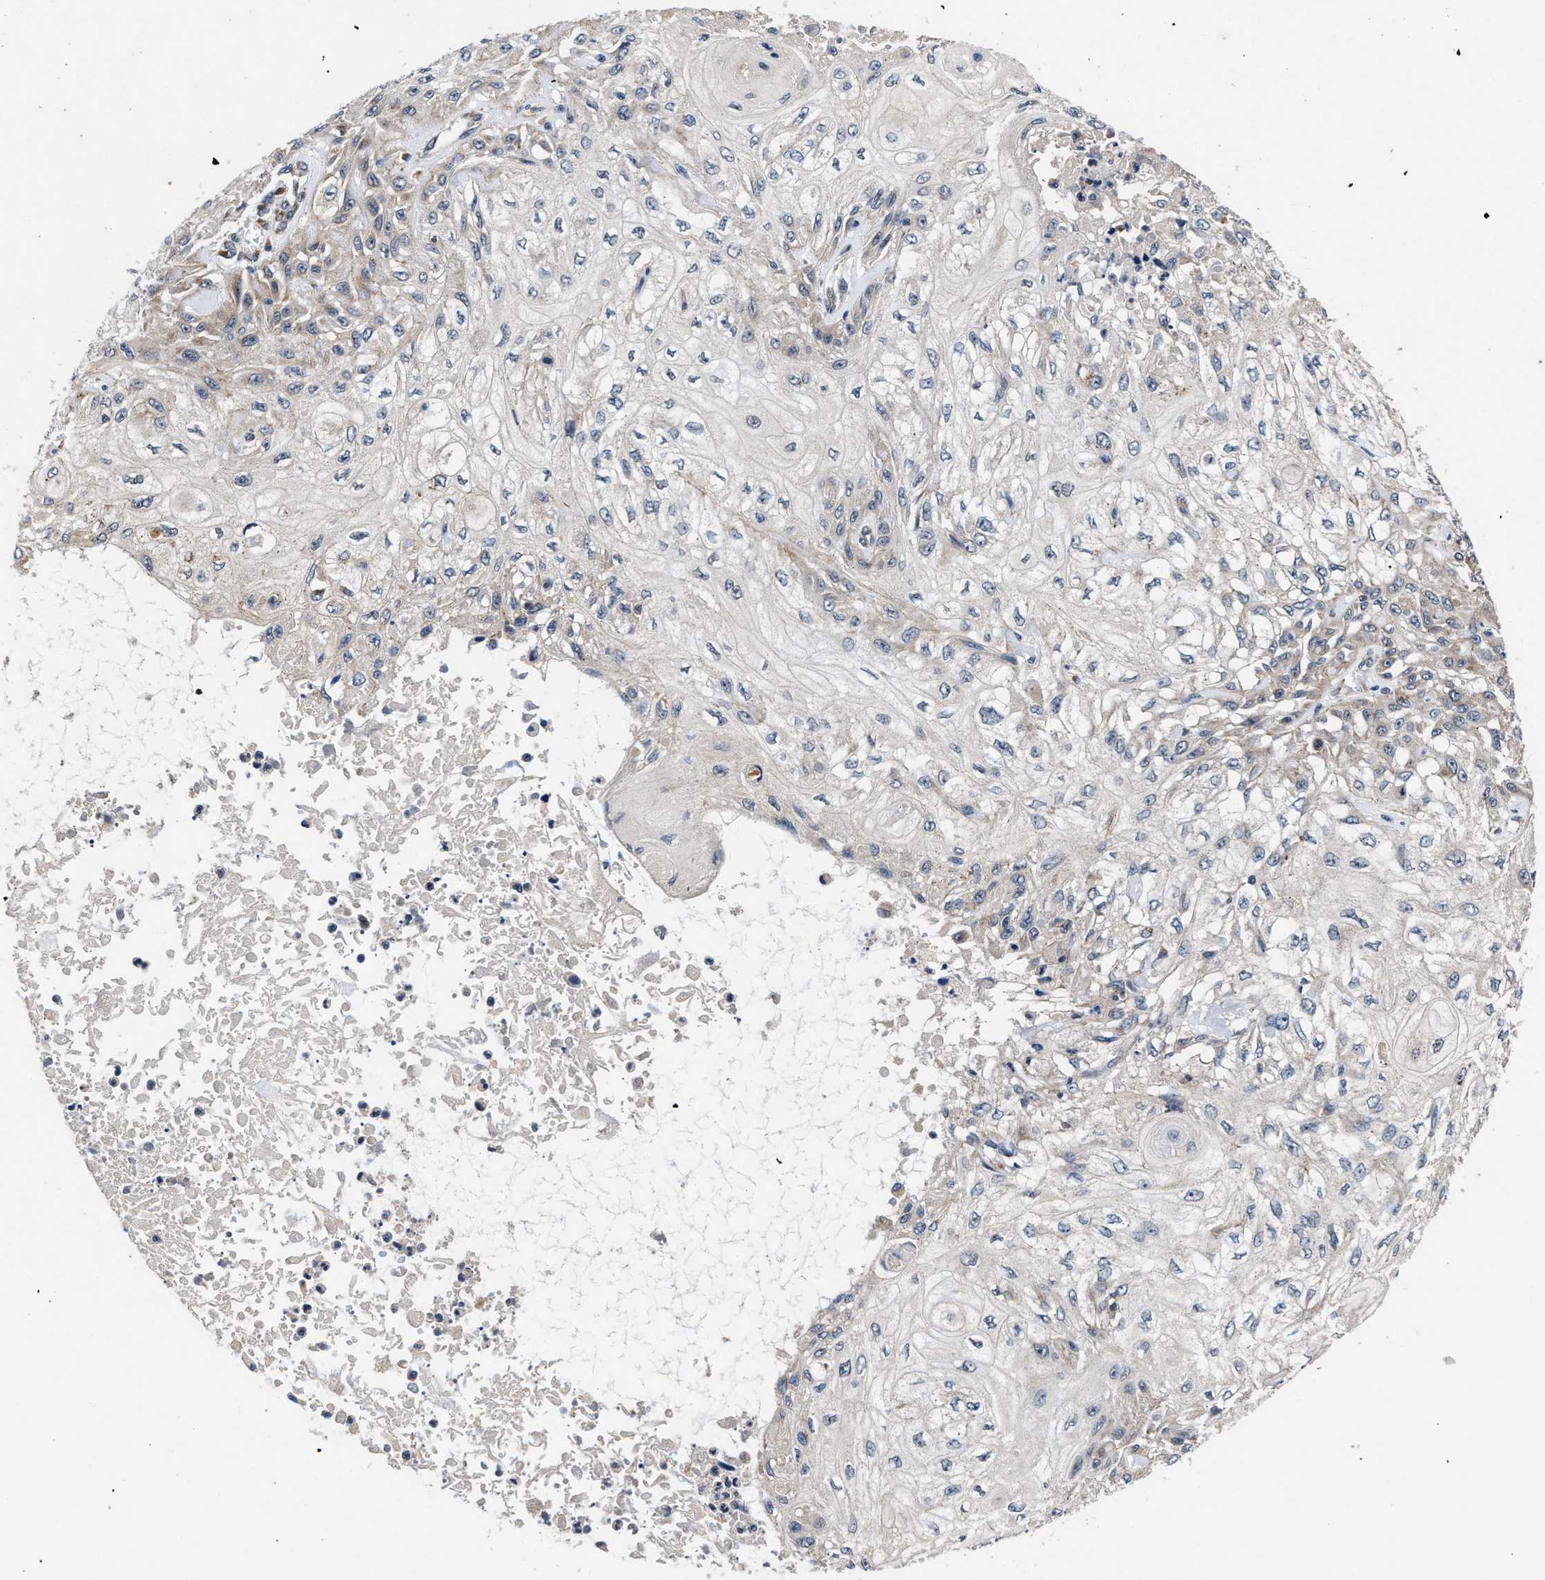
{"staining": {"intensity": "negative", "quantity": "none", "location": "none"}, "tissue": "skin cancer", "cell_type": "Tumor cells", "image_type": "cancer", "snomed": [{"axis": "morphology", "description": "Squamous cell carcinoma, NOS"}, {"axis": "morphology", "description": "Squamous cell carcinoma, metastatic, NOS"}, {"axis": "topography", "description": "Skin"}, {"axis": "topography", "description": "Lymph node"}], "caption": "A photomicrograph of human skin cancer (metastatic squamous cell carcinoma) is negative for staining in tumor cells. (IHC, brightfield microscopy, high magnification).", "gene": "TMEM53", "patient": {"sex": "male", "age": 75}}